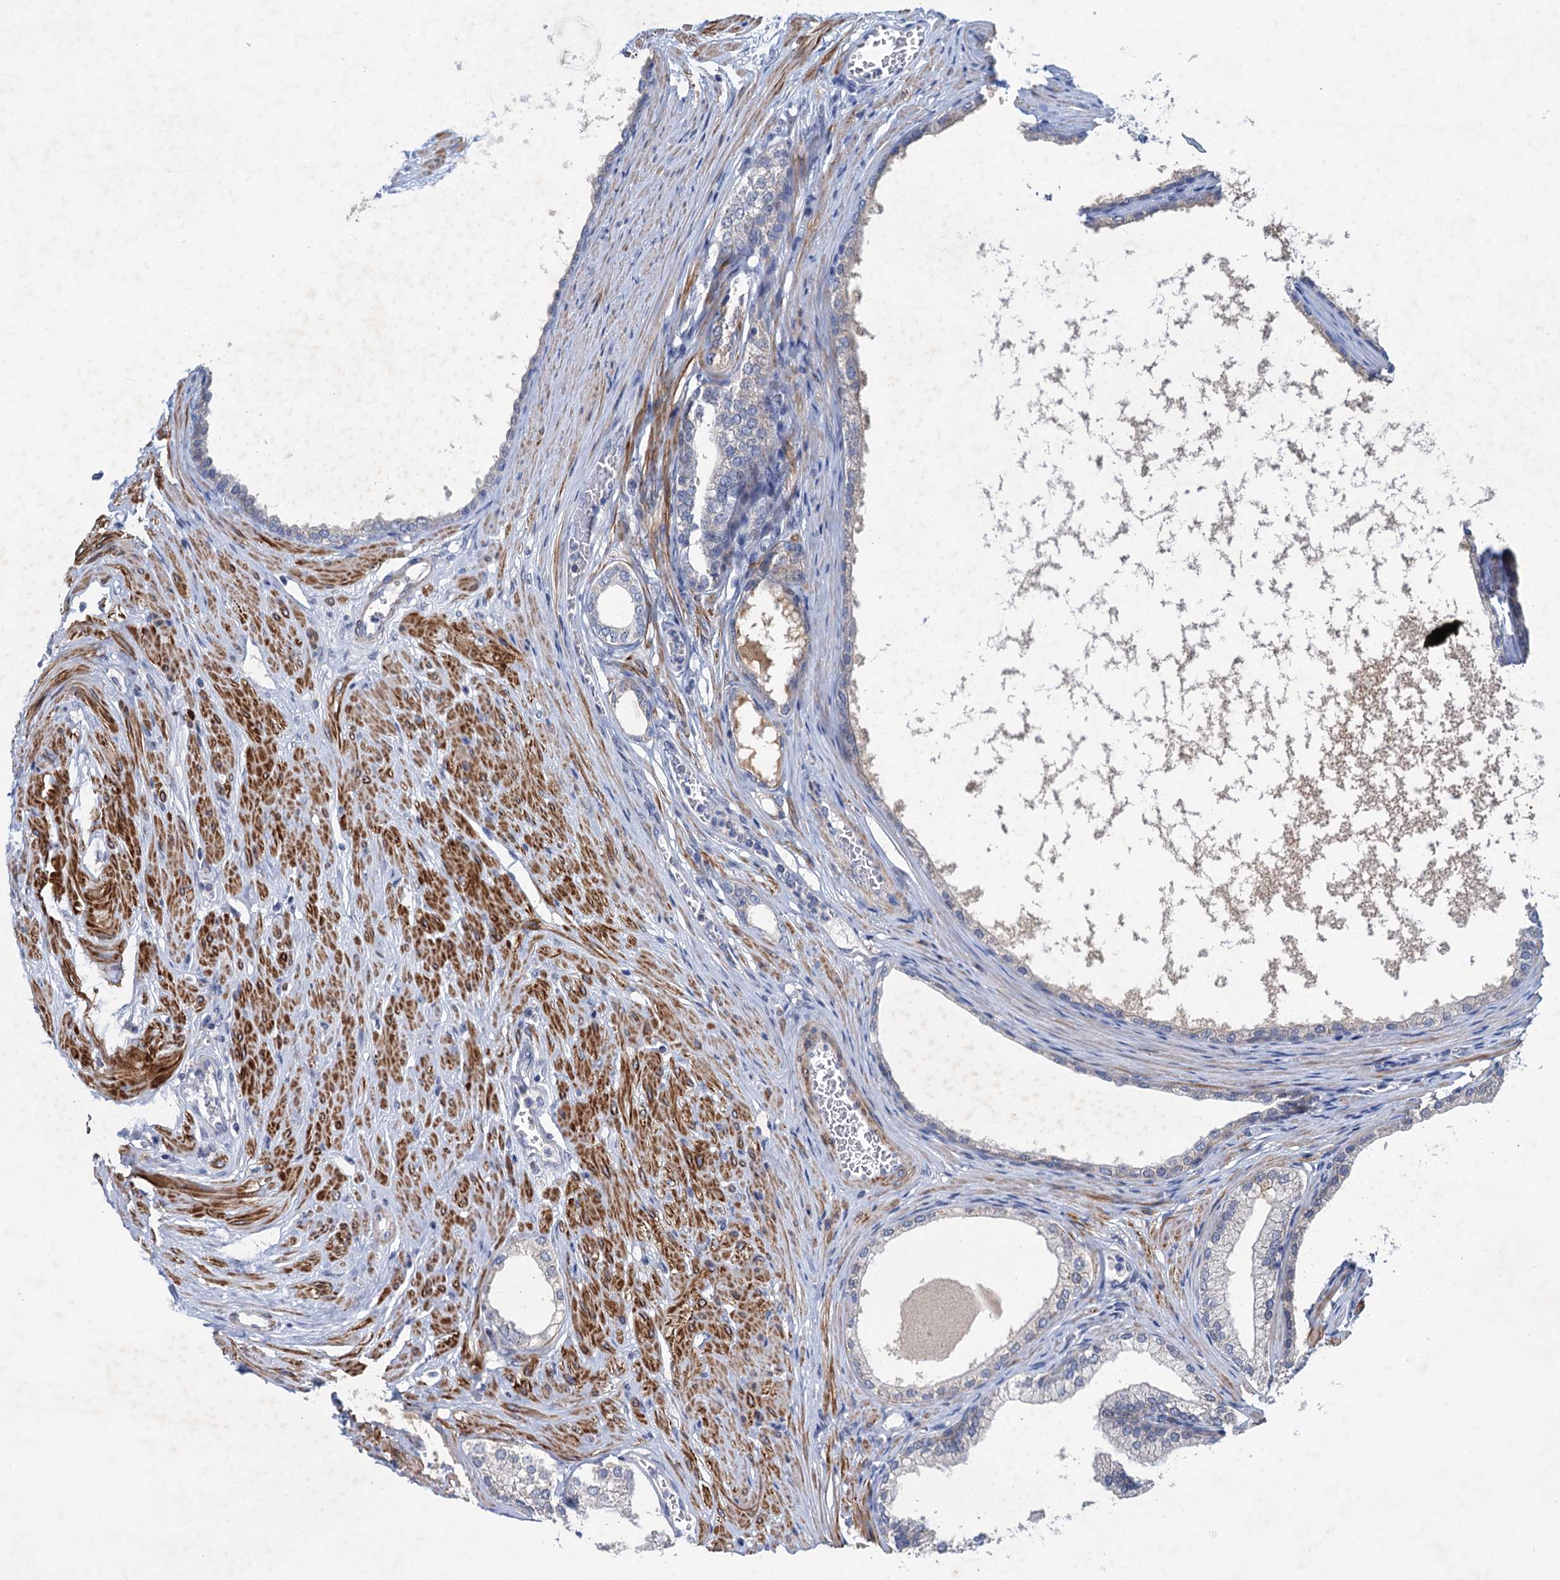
{"staining": {"intensity": "negative", "quantity": "none", "location": "none"}, "tissue": "prostate", "cell_type": "Glandular cells", "image_type": "normal", "snomed": [{"axis": "morphology", "description": "Normal tissue, NOS"}, {"axis": "morphology", "description": "Urothelial carcinoma, Low grade"}, {"axis": "topography", "description": "Urinary bladder"}, {"axis": "topography", "description": "Prostate"}], "caption": "Immunohistochemistry micrograph of normal human prostate stained for a protein (brown), which exhibits no expression in glandular cells. (DAB (3,3'-diaminobenzidine) immunohistochemistry, high magnification).", "gene": "ESYT3", "patient": {"sex": "male", "age": 60}}